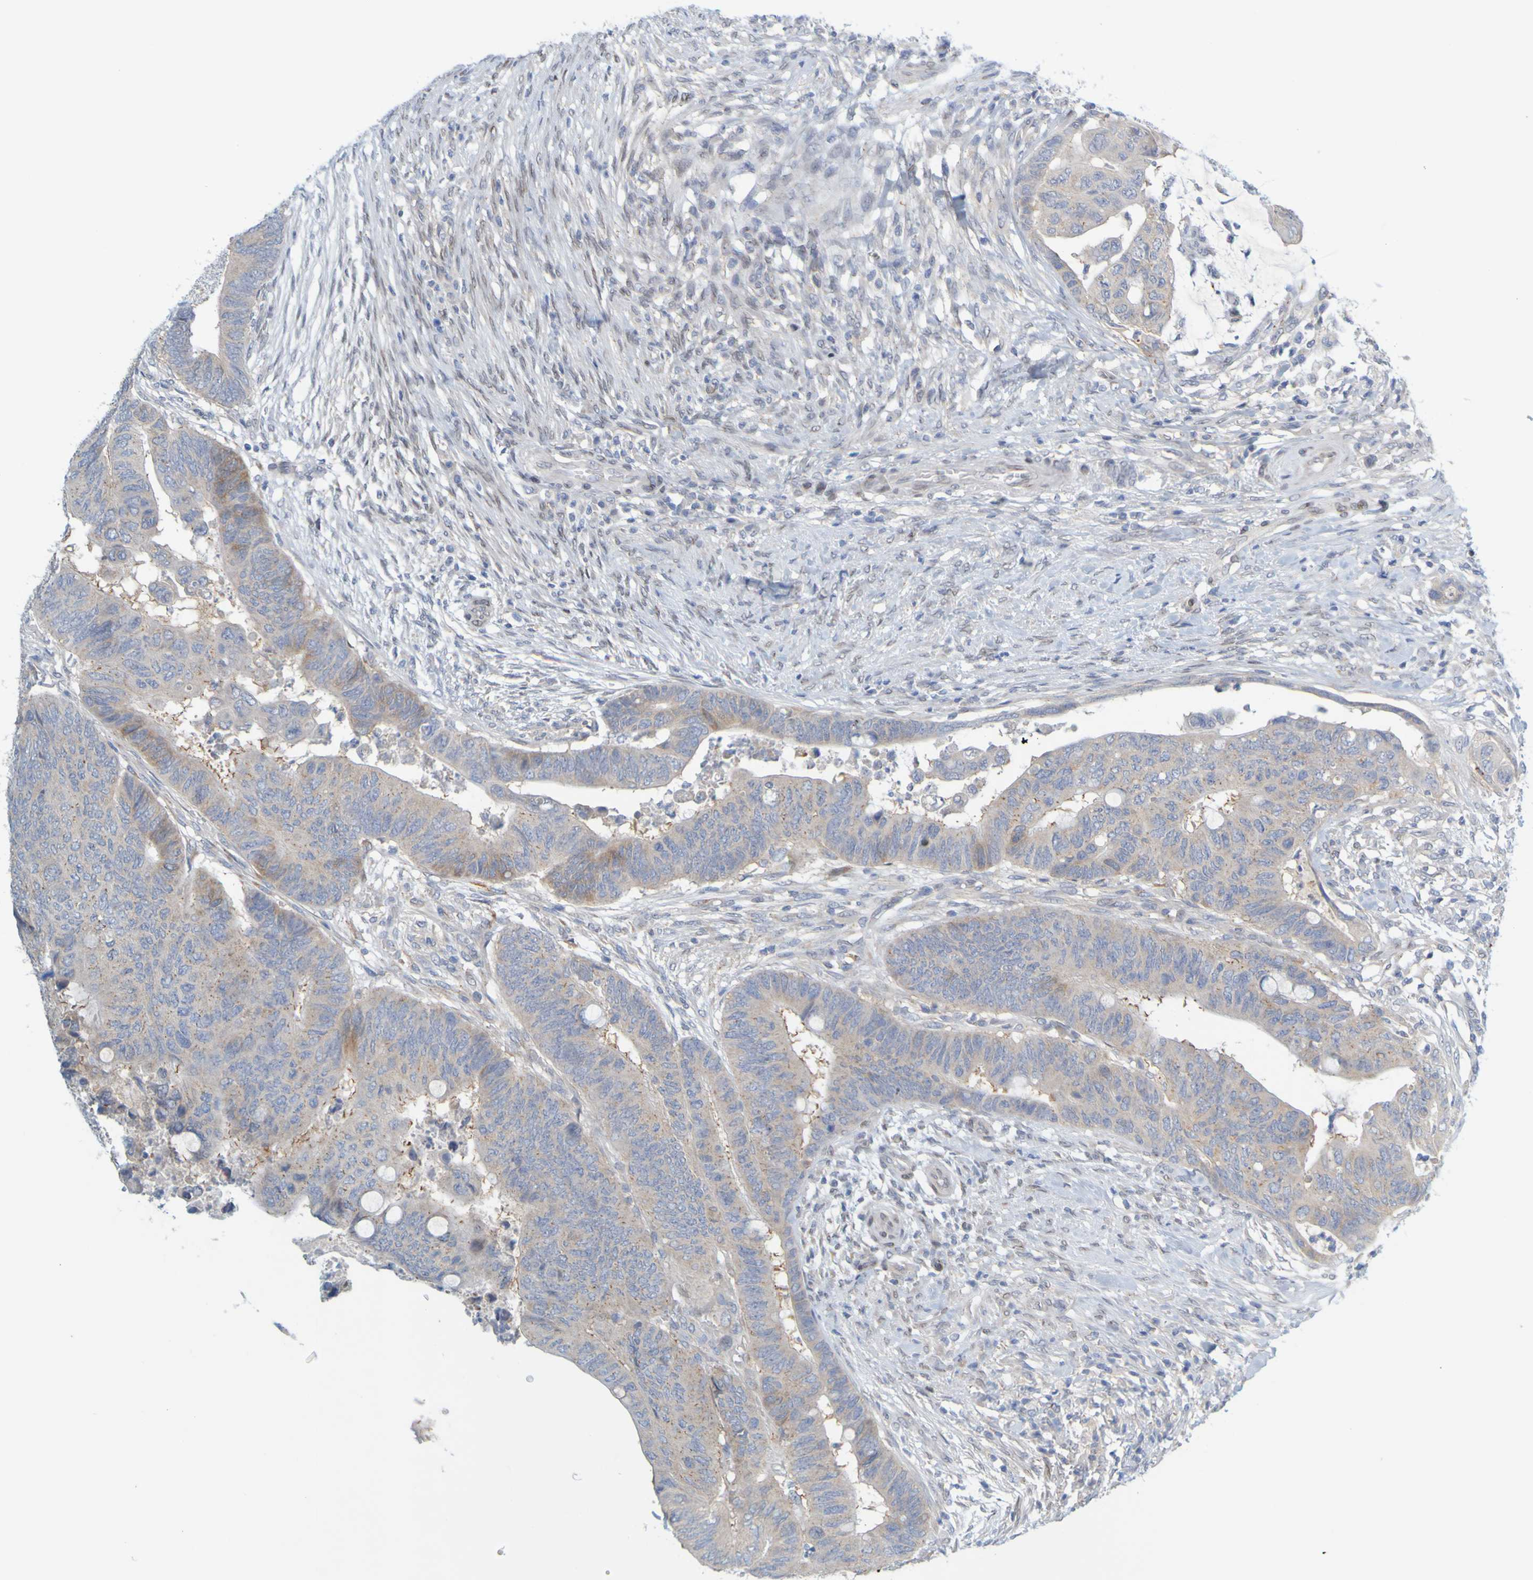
{"staining": {"intensity": "weak", "quantity": ">75%", "location": "cytoplasmic/membranous"}, "tissue": "colorectal cancer", "cell_type": "Tumor cells", "image_type": "cancer", "snomed": [{"axis": "morphology", "description": "Normal tissue, NOS"}, {"axis": "morphology", "description": "Adenocarcinoma, NOS"}, {"axis": "topography", "description": "Rectum"}, {"axis": "topography", "description": "Peripheral nerve tissue"}], "caption": "IHC of human colorectal cancer shows low levels of weak cytoplasmic/membranous staining in approximately >75% of tumor cells. (Stains: DAB (3,3'-diaminobenzidine) in brown, nuclei in blue, Microscopy: brightfield microscopy at high magnification).", "gene": "MAG", "patient": {"sex": "male", "age": 92}}